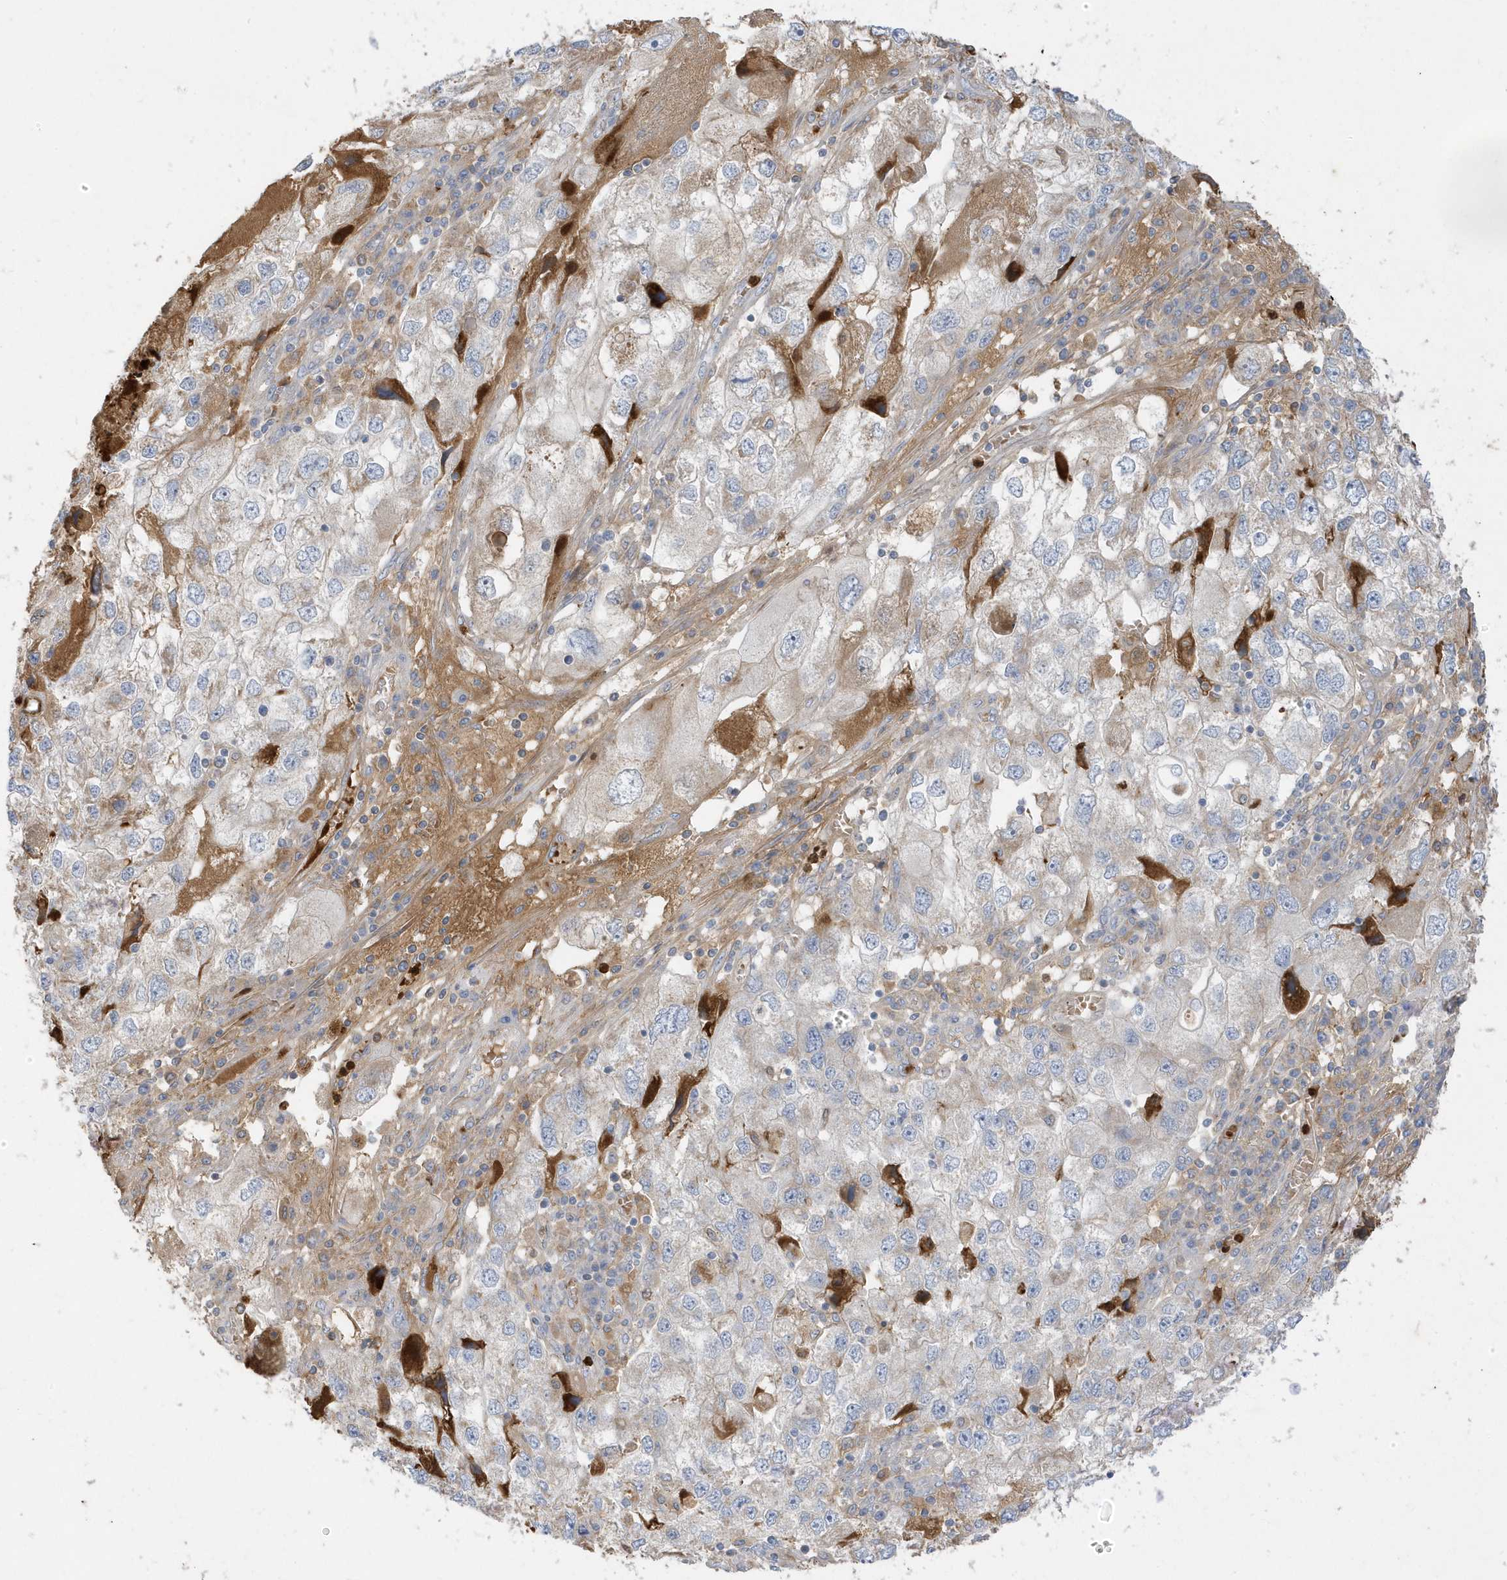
{"staining": {"intensity": "weak", "quantity": "<25%", "location": "cytoplasmic/membranous"}, "tissue": "endometrial cancer", "cell_type": "Tumor cells", "image_type": "cancer", "snomed": [{"axis": "morphology", "description": "Adenocarcinoma, NOS"}, {"axis": "topography", "description": "Endometrium"}], "caption": "Immunohistochemical staining of human adenocarcinoma (endometrial) displays no significant staining in tumor cells.", "gene": "DPP9", "patient": {"sex": "female", "age": 49}}